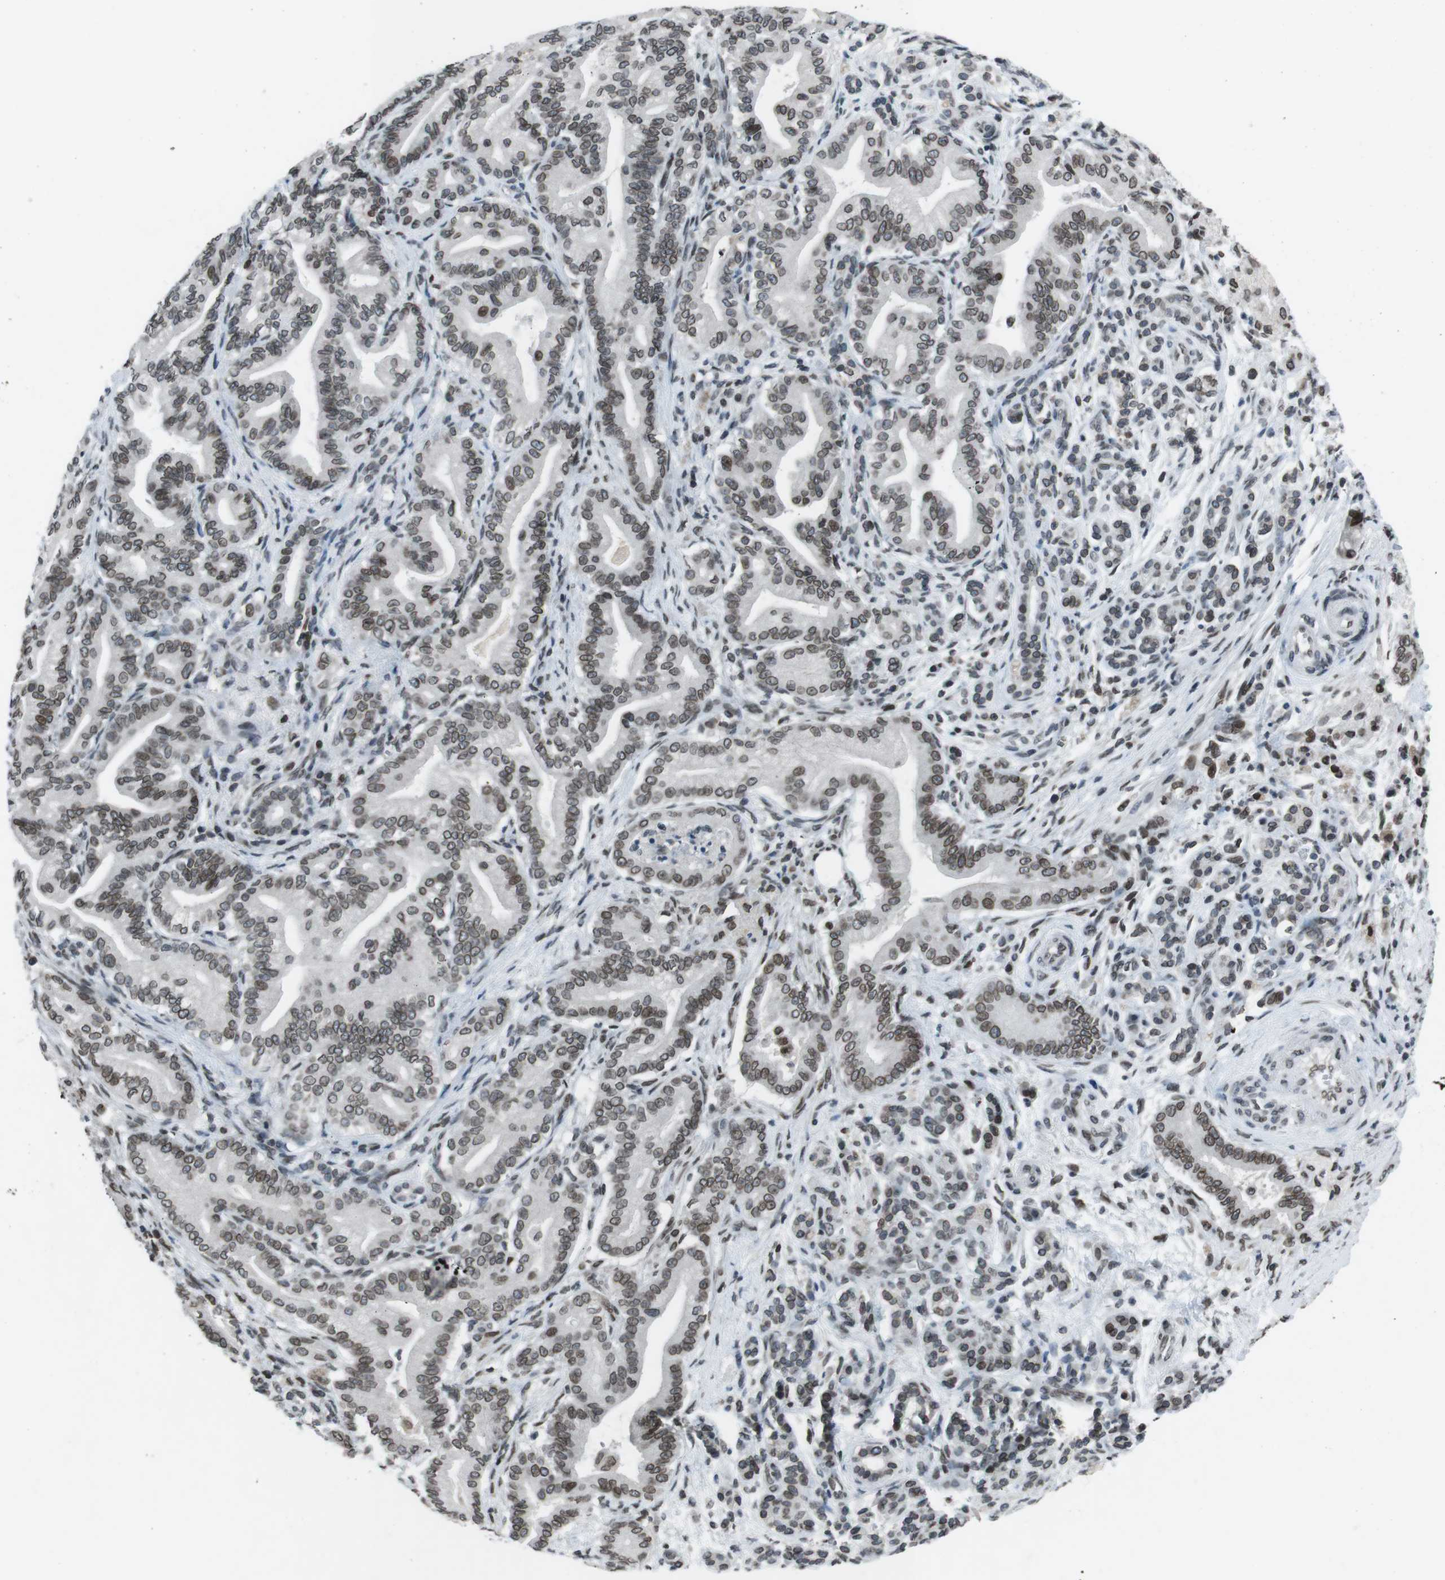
{"staining": {"intensity": "moderate", "quantity": ">75%", "location": "cytoplasmic/membranous,nuclear"}, "tissue": "pancreatic cancer", "cell_type": "Tumor cells", "image_type": "cancer", "snomed": [{"axis": "morphology", "description": "Normal tissue, NOS"}, {"axis": "morphology", "description": "Adenocarcinoma, NOS"}, {"axis": "topography", "description": "Pancreas"}], "caption": "Pancreatic adenocarcinoma stained with a brown dye exhibits moderate cytoplasmic/membranous and nuclear positive expression in approximately >75% of tumor cells.", "gene": "MAD1L1", "patient": {"sex": "male", "age": 63}}